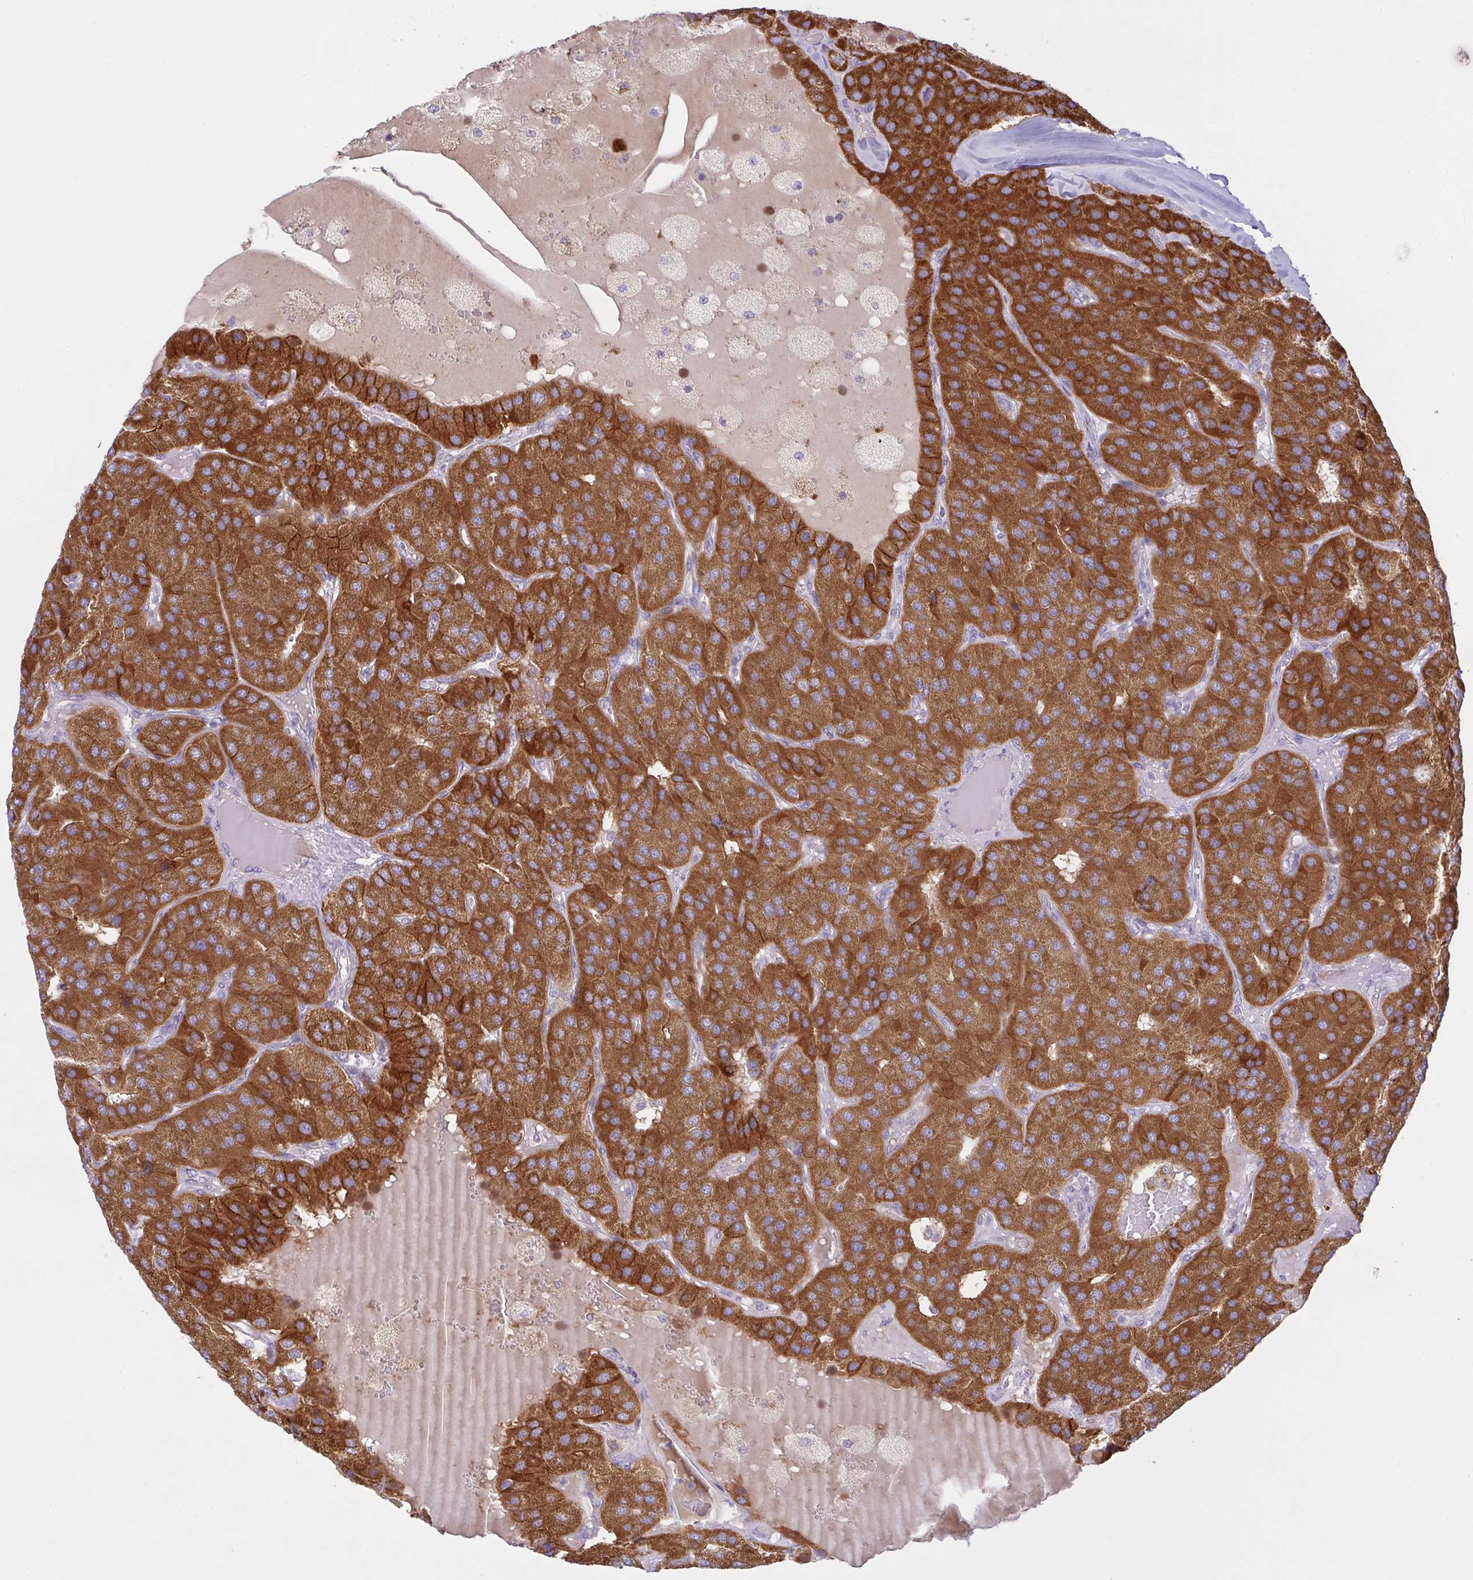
{"staining": {"intensity": "strong", "quantity": ">75%", "location": "cytoplasmic/membranous"}, "tissue": "parathyroid gland", "cell_type": "Glandular cells", "image_type": "normal", "snomed": [{"axis": "morphology", "description": "Normal tissue, NOS"}, {"axis": "morphology", "description": "Adenoma, NOS"}, {"axis": "topography", "description": "Parathyroid gland"}], "caption": "Unremarkable parathyroid gland displays strong cytoplasmic/membranous expression in approximately >75% of glandular cells The staining is performed using DAB (3,3'-diaminobenzidine) brown chromogen to label protein expression. The nuclei are counter-stained blue using hematoxylin..", "gene": "CHDH", "patient": {"sex": "female", "age": 86}}